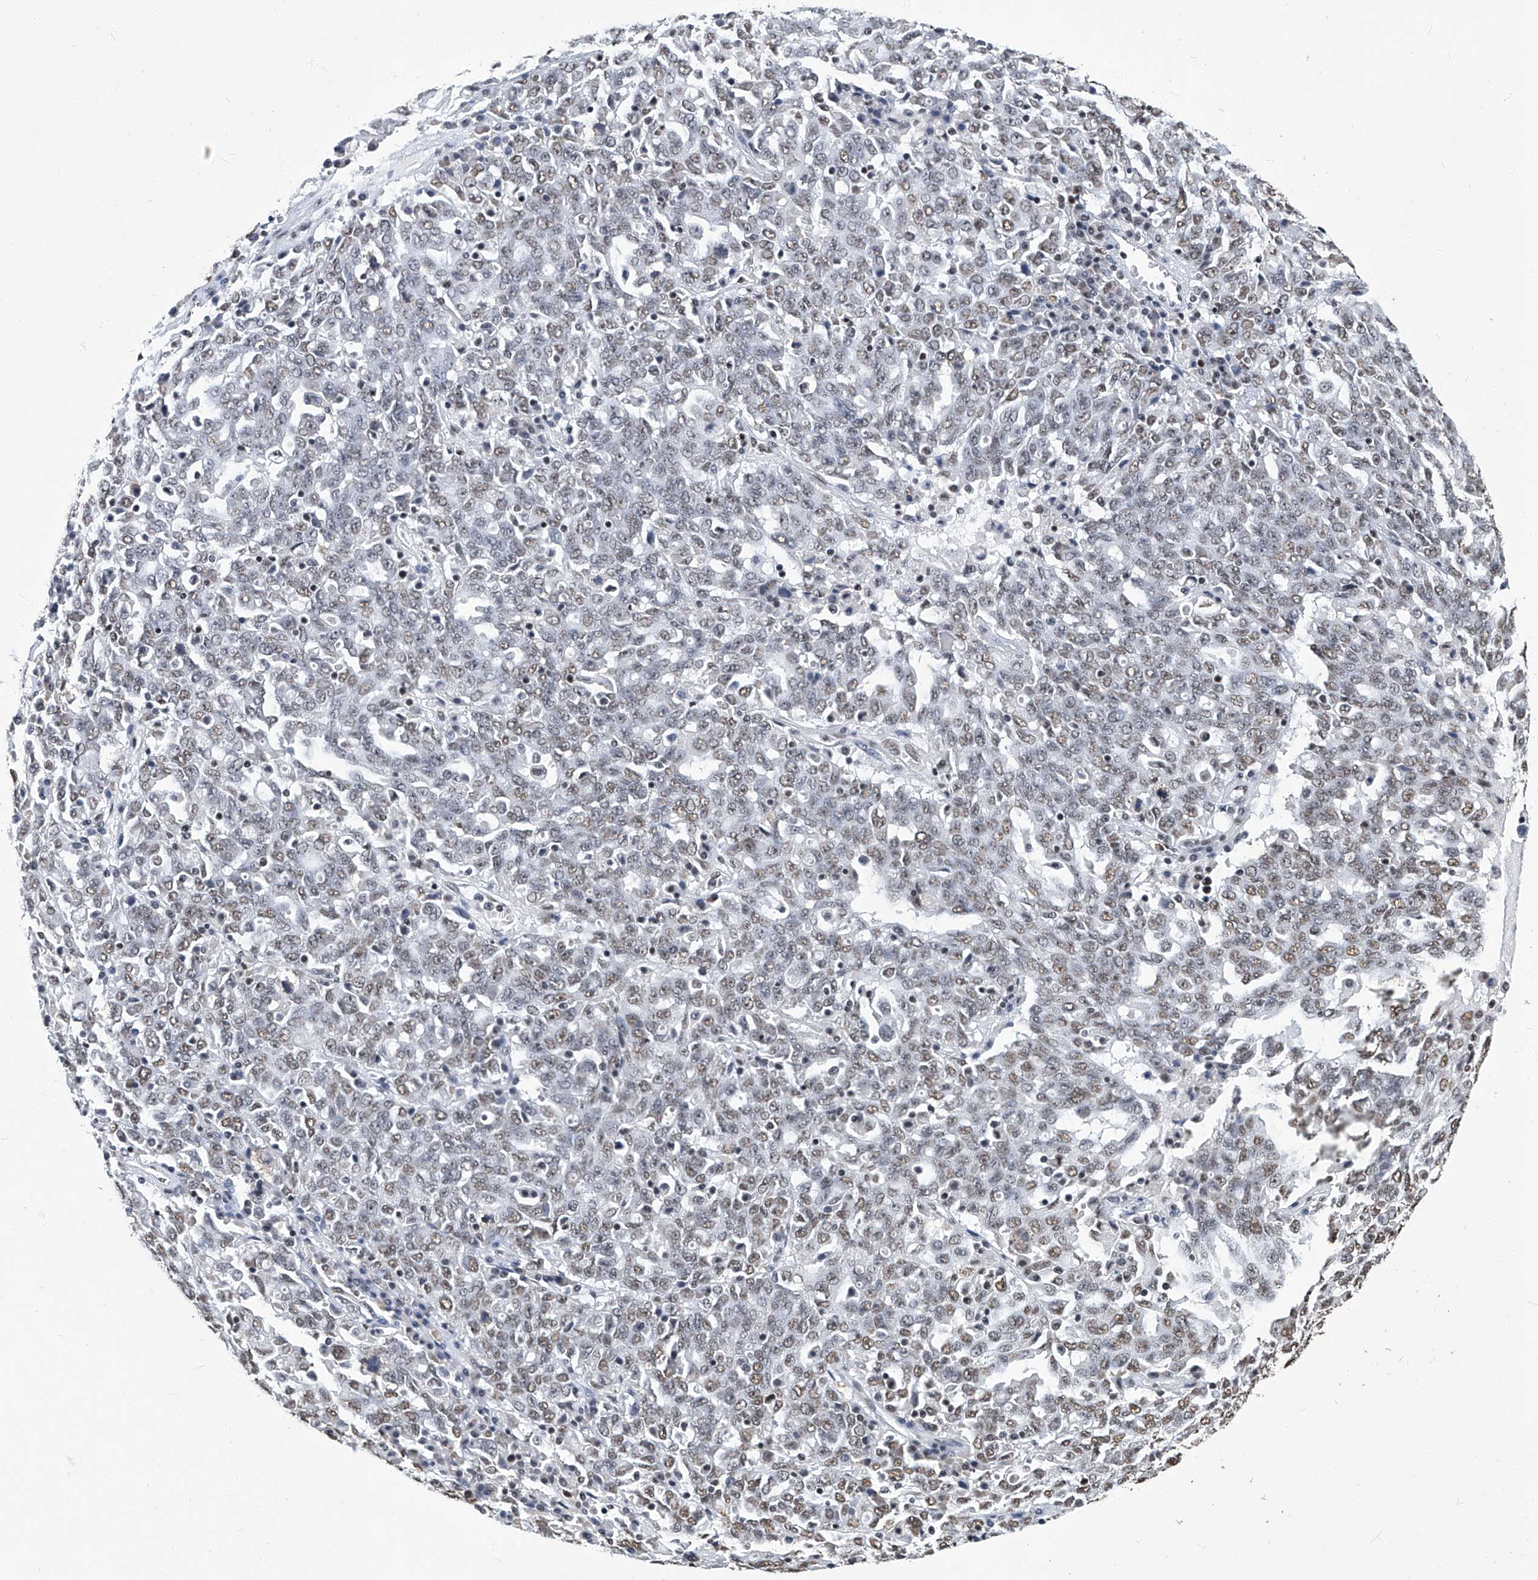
{"staining": {"intensity": "weak", "quantity": "25%-75%", "location": "nuclear"}, "tissue": "ovarian cancer", "cell_type": "Tumor cells", "image_type": "cancer", "snomed": [{"axis": "morphology", "description": "Carcinoma, endometroid"}, {"axis": "topography", "description": "Ovary"}], "caption": "Brown immunohistochemical staining in human endometroid carcinoma (ovarian) displays weak nuclear staining in approximately 25%-75% of tumor cells. Using DAB (brown) and hematoxylin (blue) stains, captured at high magnification using brightfield microscopy.", "gene": "HBP1", "patient": {"sex": "female", "age": 62}}